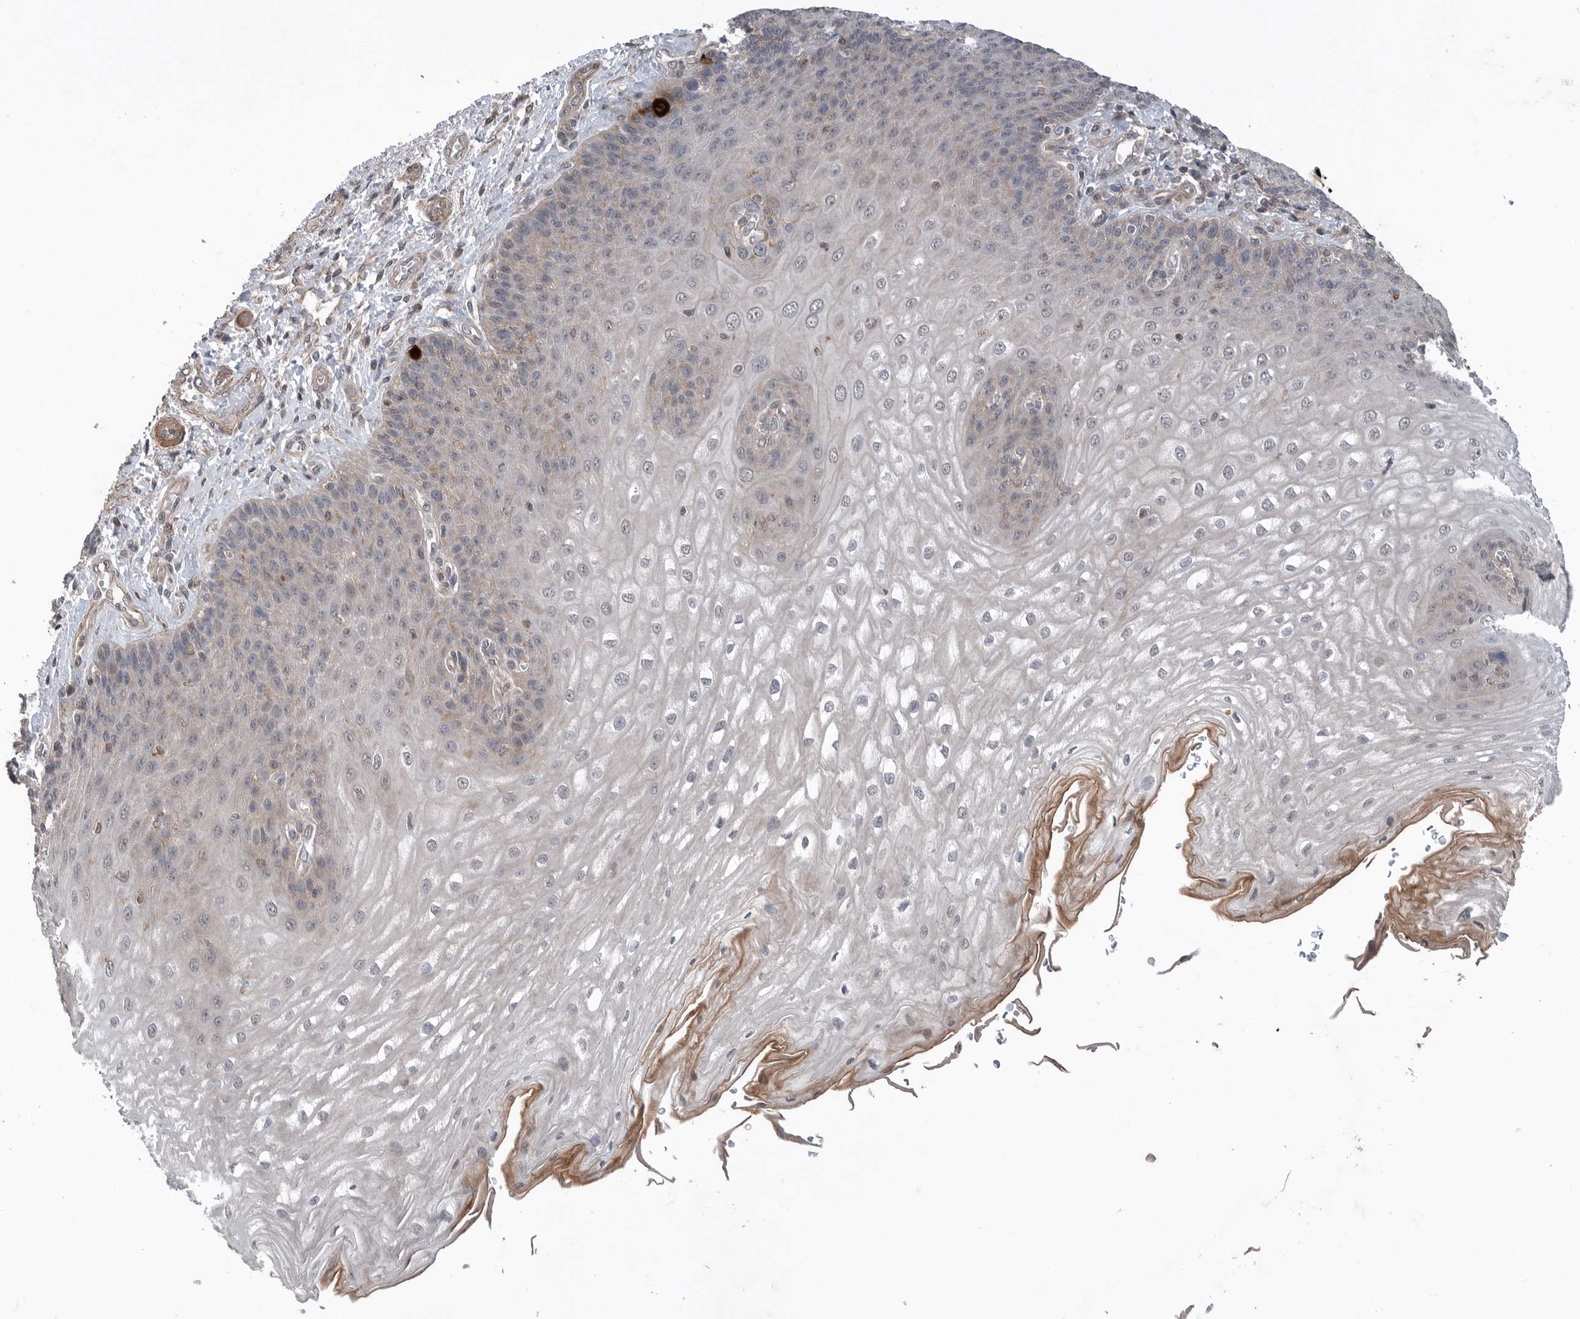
{"staining": {"intensity": "moderate", "quantity": "<25%", "location": "cytoplasmic/membranous"}, "tissue": "esophagus", "cell_type": "Squamous epithelial cells", "image_type": "normal", "snomed": [{"axis": "morphology", "description": "Normal tissue, NOS"}, {"axis": "topography", "description": "Esophagus"}], "caption": "This image exhibits immunohistochemistry (IHC) staining of normal human esophagus, with low moderate cytoplasmic/membranous positivity in approximately <25% of squamous epithelial cells.", "gene": "PEAK1", "patient": {"sex": "male", "age": 54}}